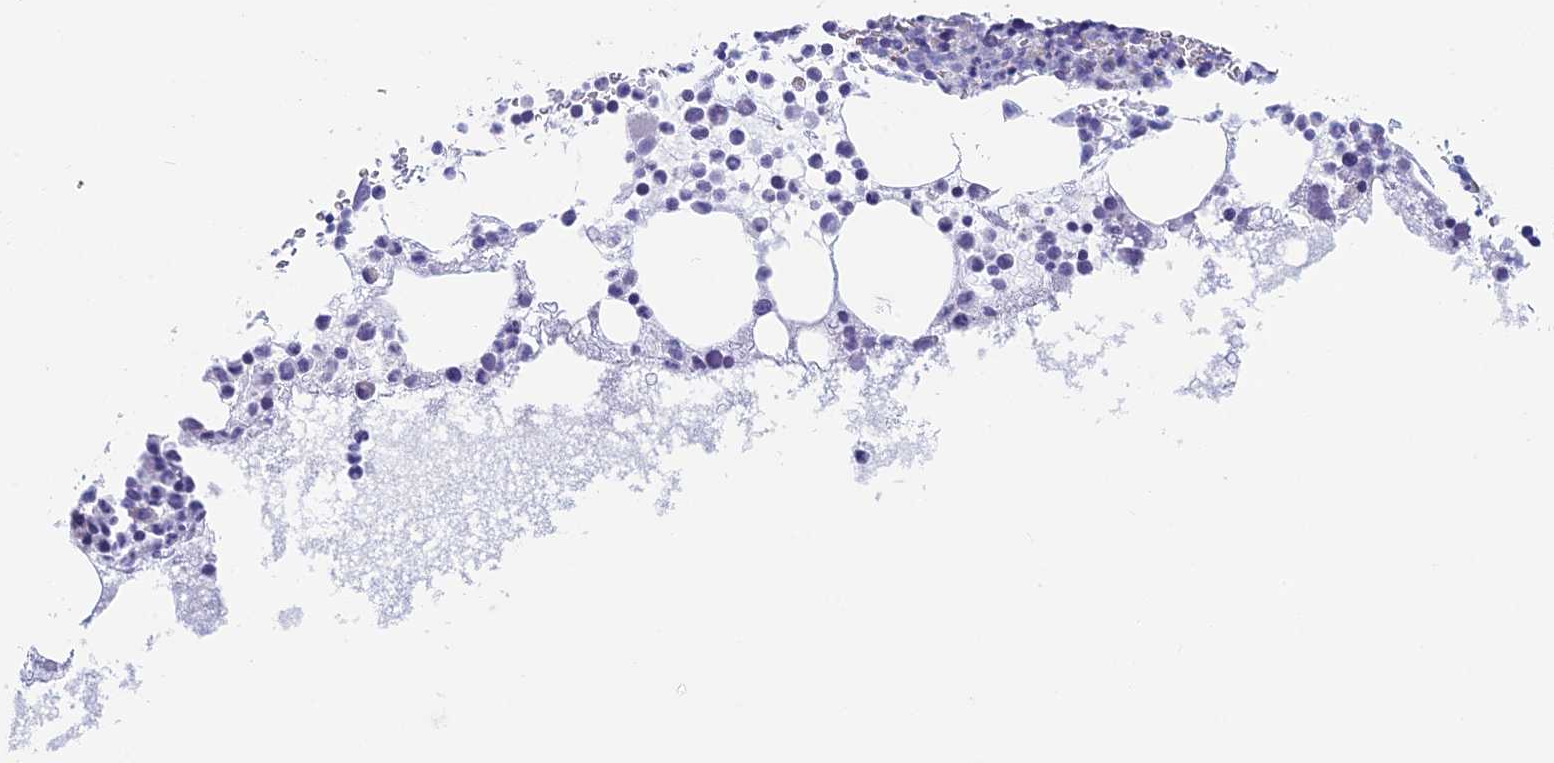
{"staining": {"intensity": "negative", "quantity": "none", "location": "none"}, "tissue": "bone marrow", "cell_type": "Hematopoietic cells", "image_type": "normal", "snomed": [{"axis": "morphology", "description": "Normal tissue, NOS"}, {"axis": "topography", "description": "Bone marrow"}], "caption": "There is no significant expression in hematopoietic cells of bone marrow. Brightfield microscopy of immunohistochemistry (IHC) stained with DAB (3,3'-diaminobenzidine) (brown) and hematoxylin (blue), captured at high magnification.", "gene": "MAGEB6", "patient": {"sex": "female", "age": 78}}